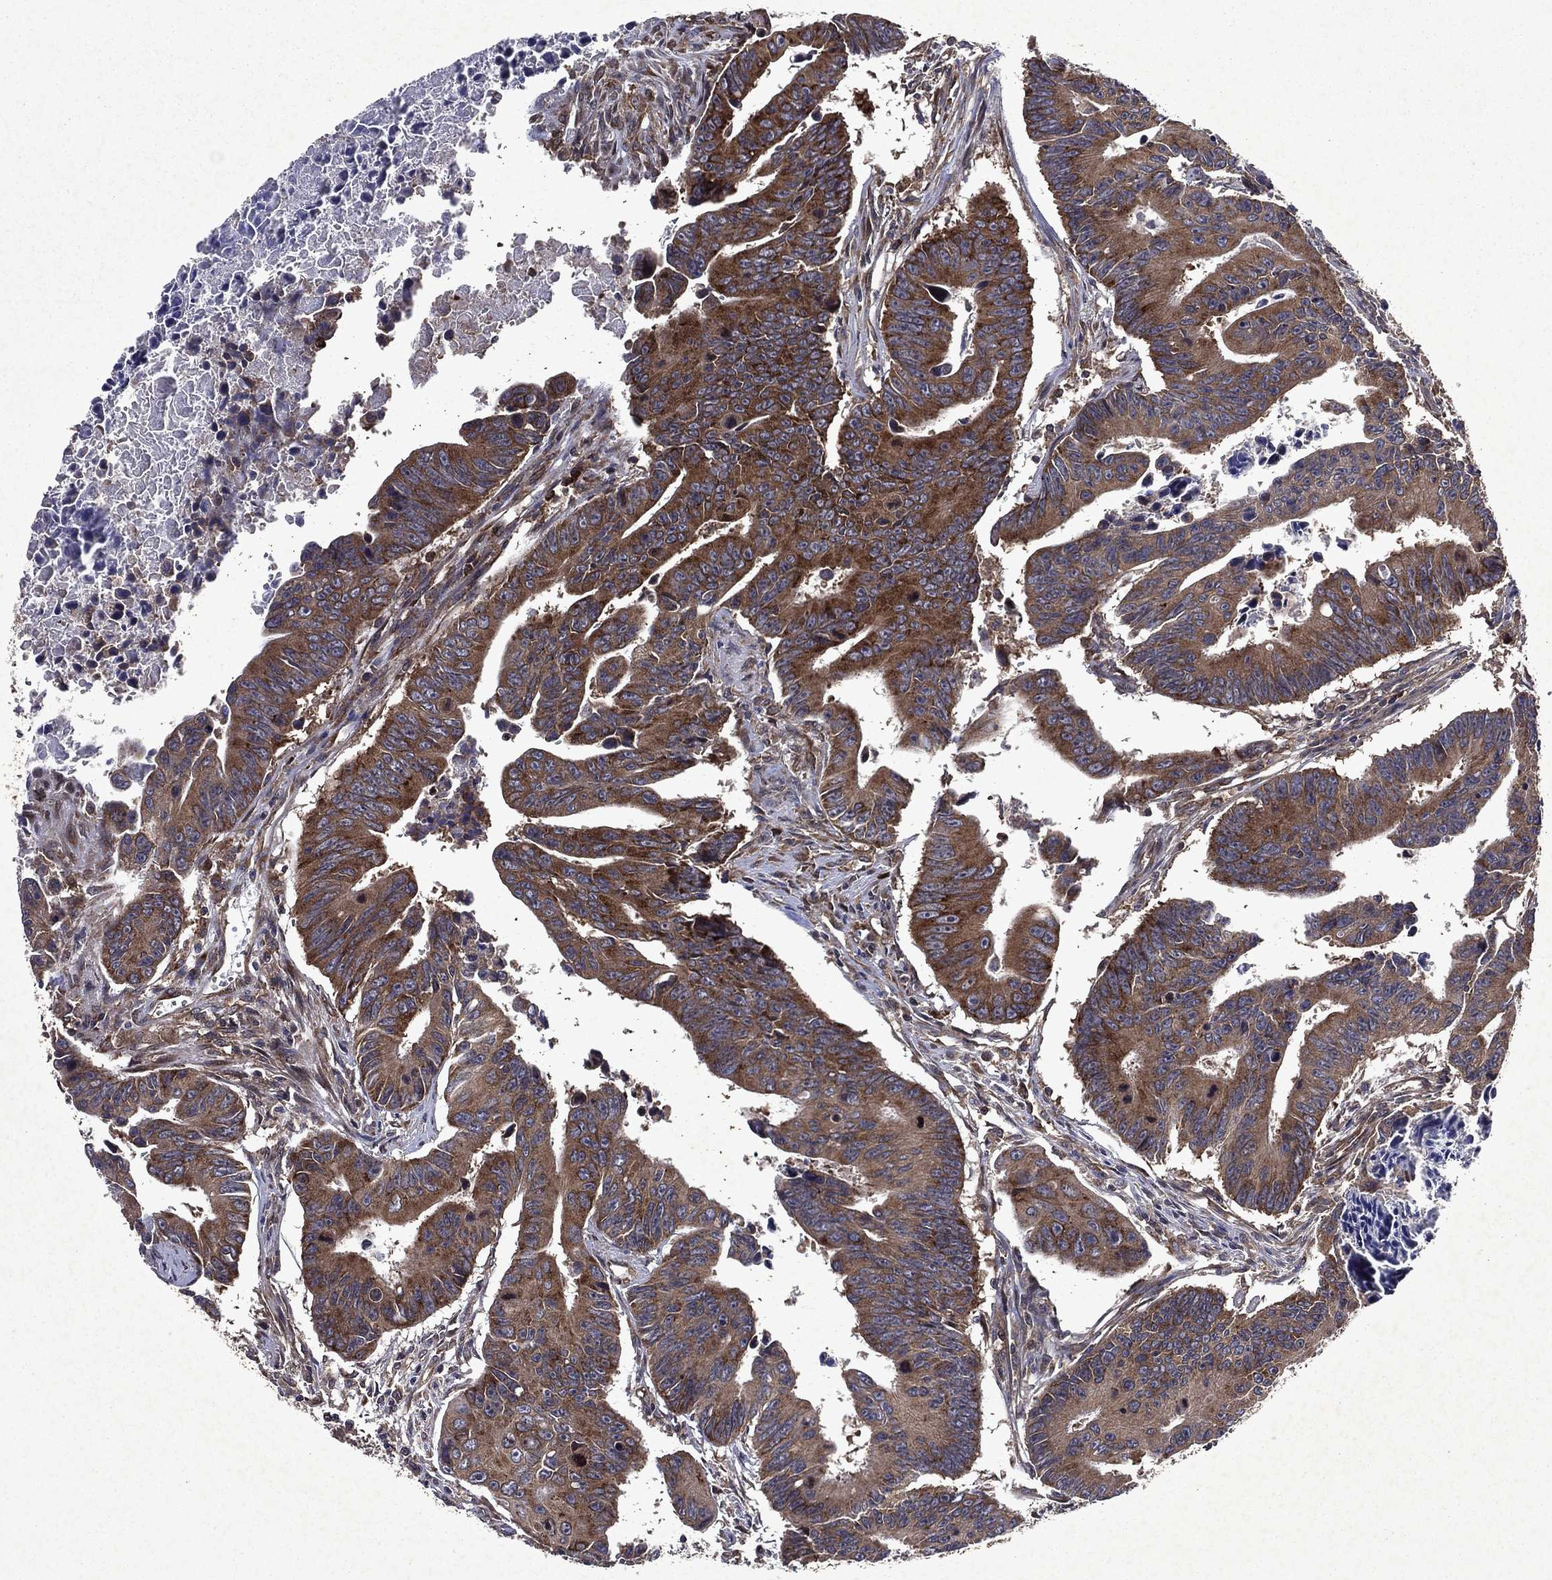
{"staining": {"intensity": "moderate", "quantity": ">75%", "location": "cytoplasmic/membranous"}, "tissue": "colorectal cancer", "cell_type": "Tumor cells", "image_type": "cancer", "snomed": [{"axis": "morphology", "description": "Adenocarcinoma, NOS"}, {"axis": "topography", "description": "Colon"}], "caption": "Approximately >75% of tumor cells in human colorectal adenocarcinoma reveal moderate cytoplasmic/membranous protein positivity as visualized by brown immunohistochemical staining.", "gene": "EIF2B4", "patient": {"sex": "female", "age": 87}}